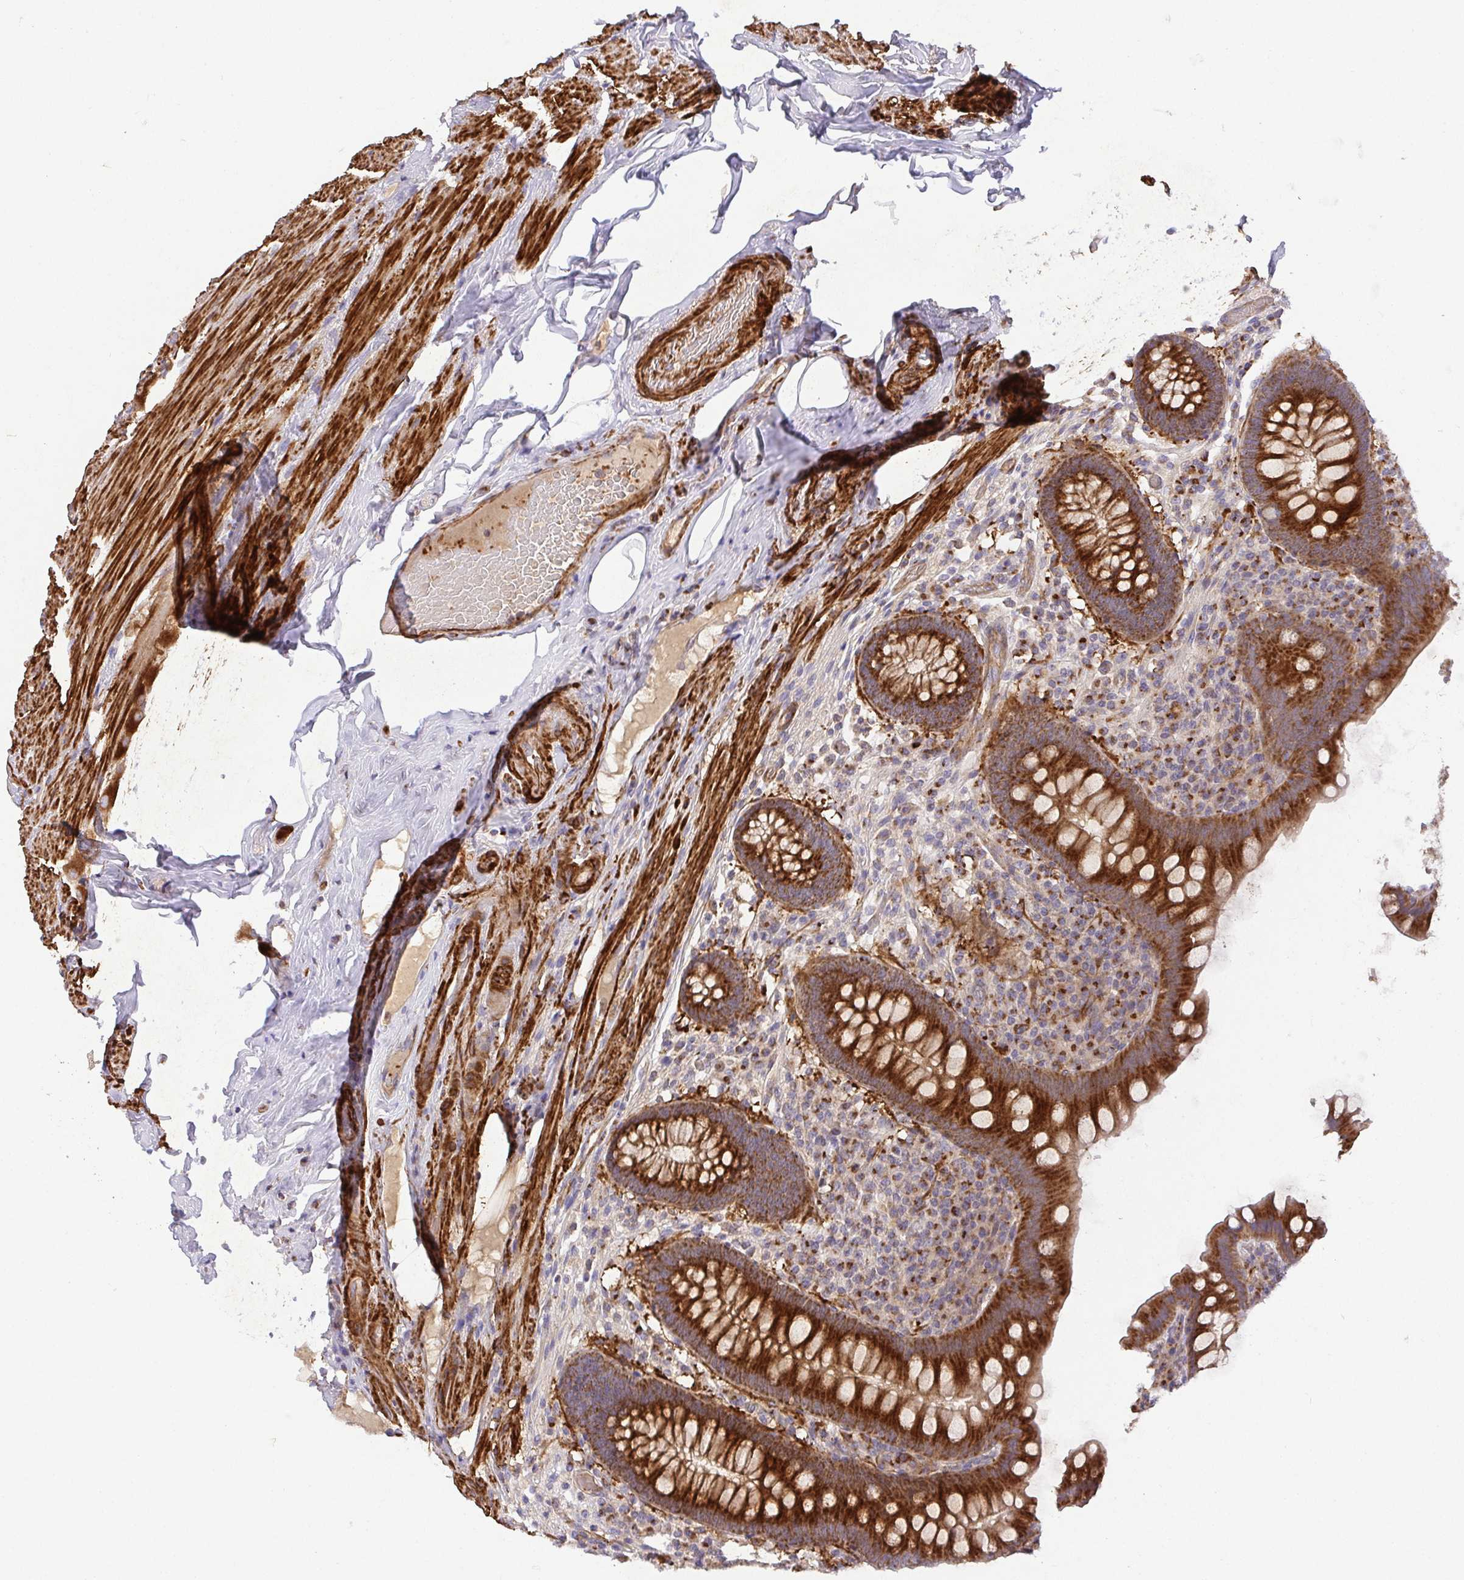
{"staining": {"intensity": "strong", "quantity": ">75%", "location": "cytoplasmic/membranous"}, "tissue": "appendix", "cell_type": "Glandular cells", "image_type": "normal", "snomed": [{"axis": "morphology", "description": "Normal tissue, NOS"}, {"axis": "topography", "description": "Appendix"}], "caption": "IHC staining of unremarkable appendix, which displays high levels of strong cytoplasmic/membranous expression in about >75% of glandular cells indicating strong cytoplasmic/membranous protein expression. The staining was performed using DAB (3,3'-diaminobenzidine) (brown) for protein detection and nuclei were counterstained in hematoxylin (blue).", "gene": "TM9SF4", "patient": {"sex": "male", "age": 71}}